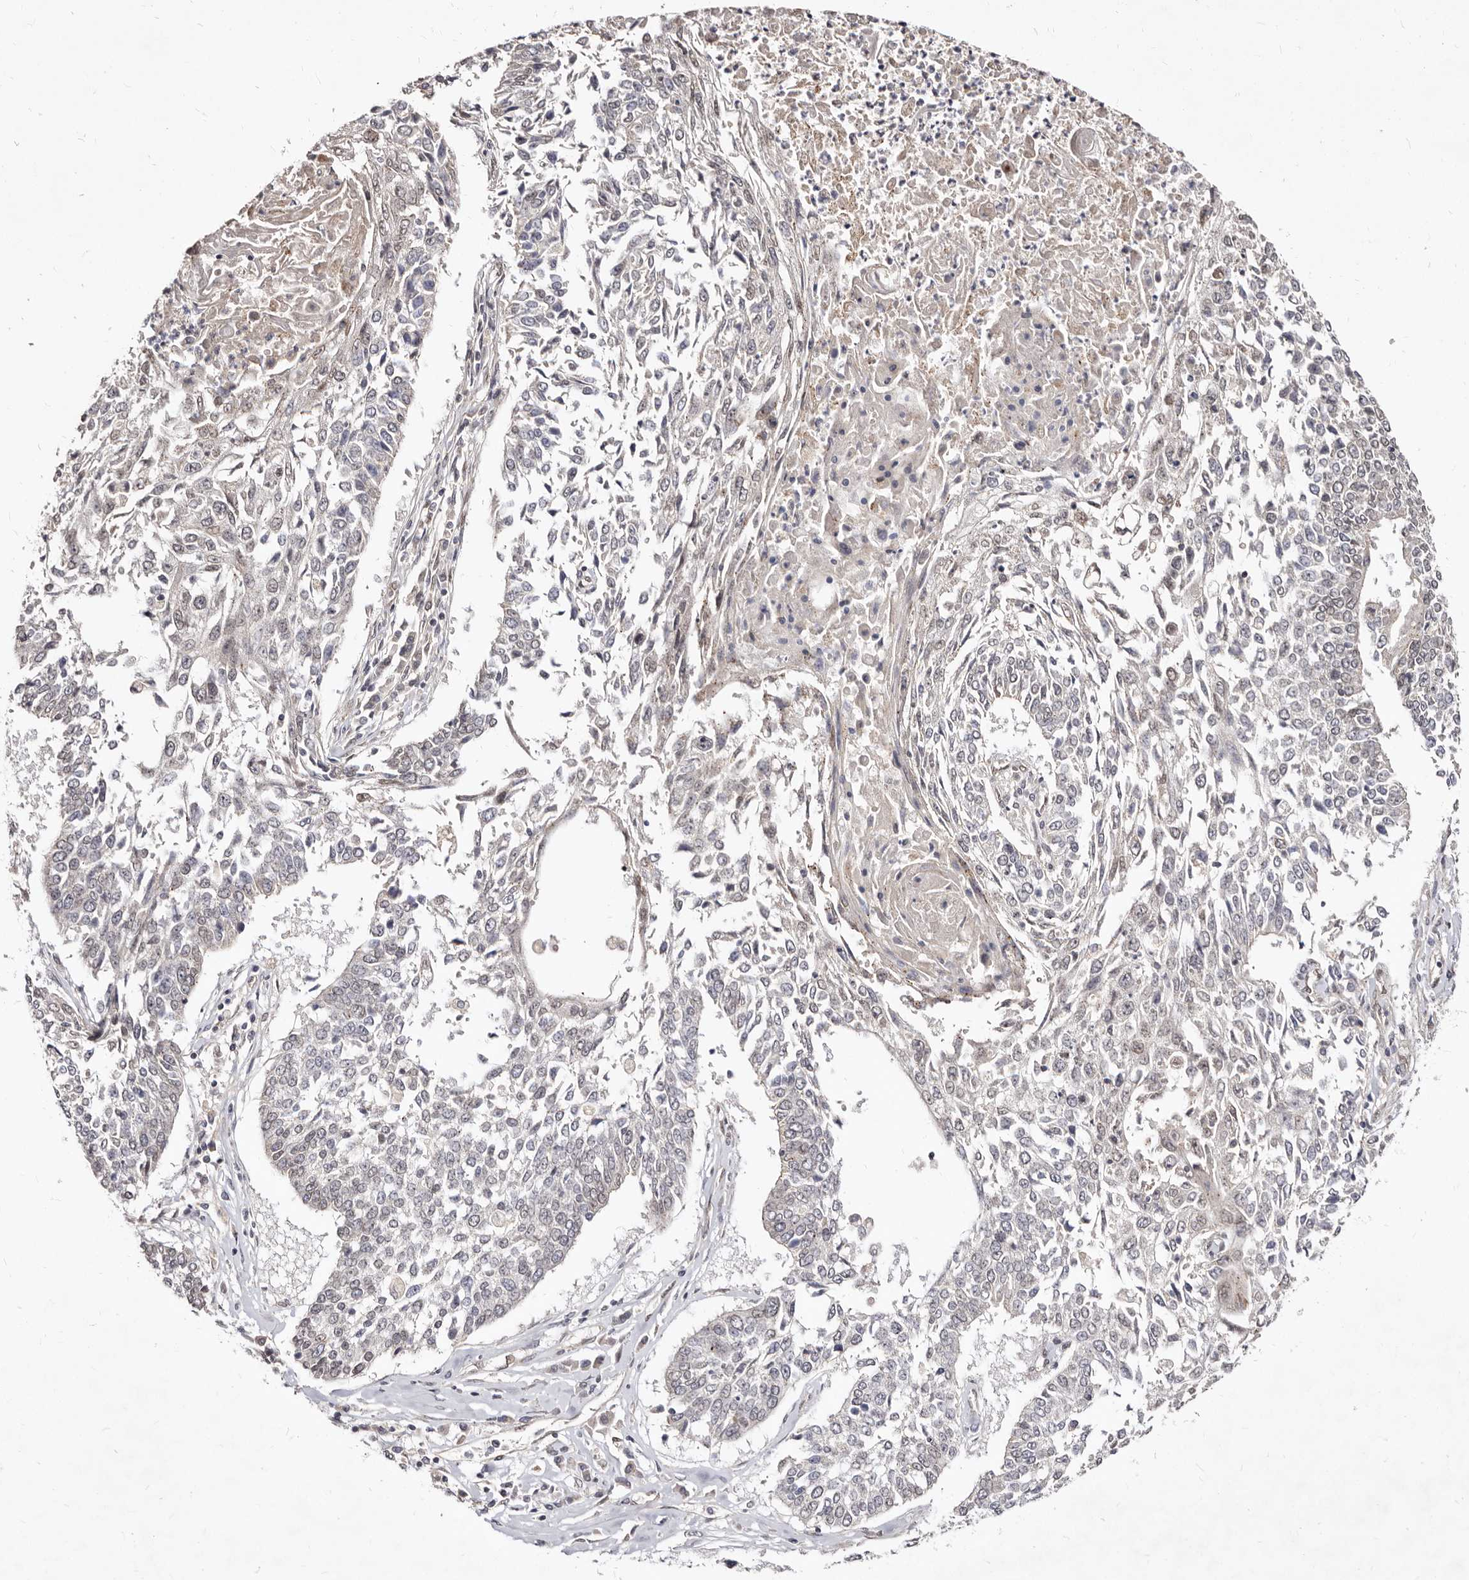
{"staining": {"intensity": "negative", "quantity": "none", "location": "none"}, "tissue": "lung cancer", "cell_type": "Tumor cells", "image_type": "cancer", "snomed": [{"axis": "morphology", "description": "Normal tissue, NOS"}, {"axis": "morphology", "description": "Squamous cell carcinoma, NOS"}, {"axis": "topography", "description": "Cartilage tissue"}, {"axis": "topography", "description": "Bronchus"}, {"axis": "topography", "description": "Lung"}, {"axis": "topography", "description": "Peripheral nerve tissue"}], "caption": "A photomicrograph of squamous cell carcinoma (lung) stained for a protein displays no brown staining in tumor cells.", "gene": "LCORL", "patient": {"sex": "female", "age": 49}}